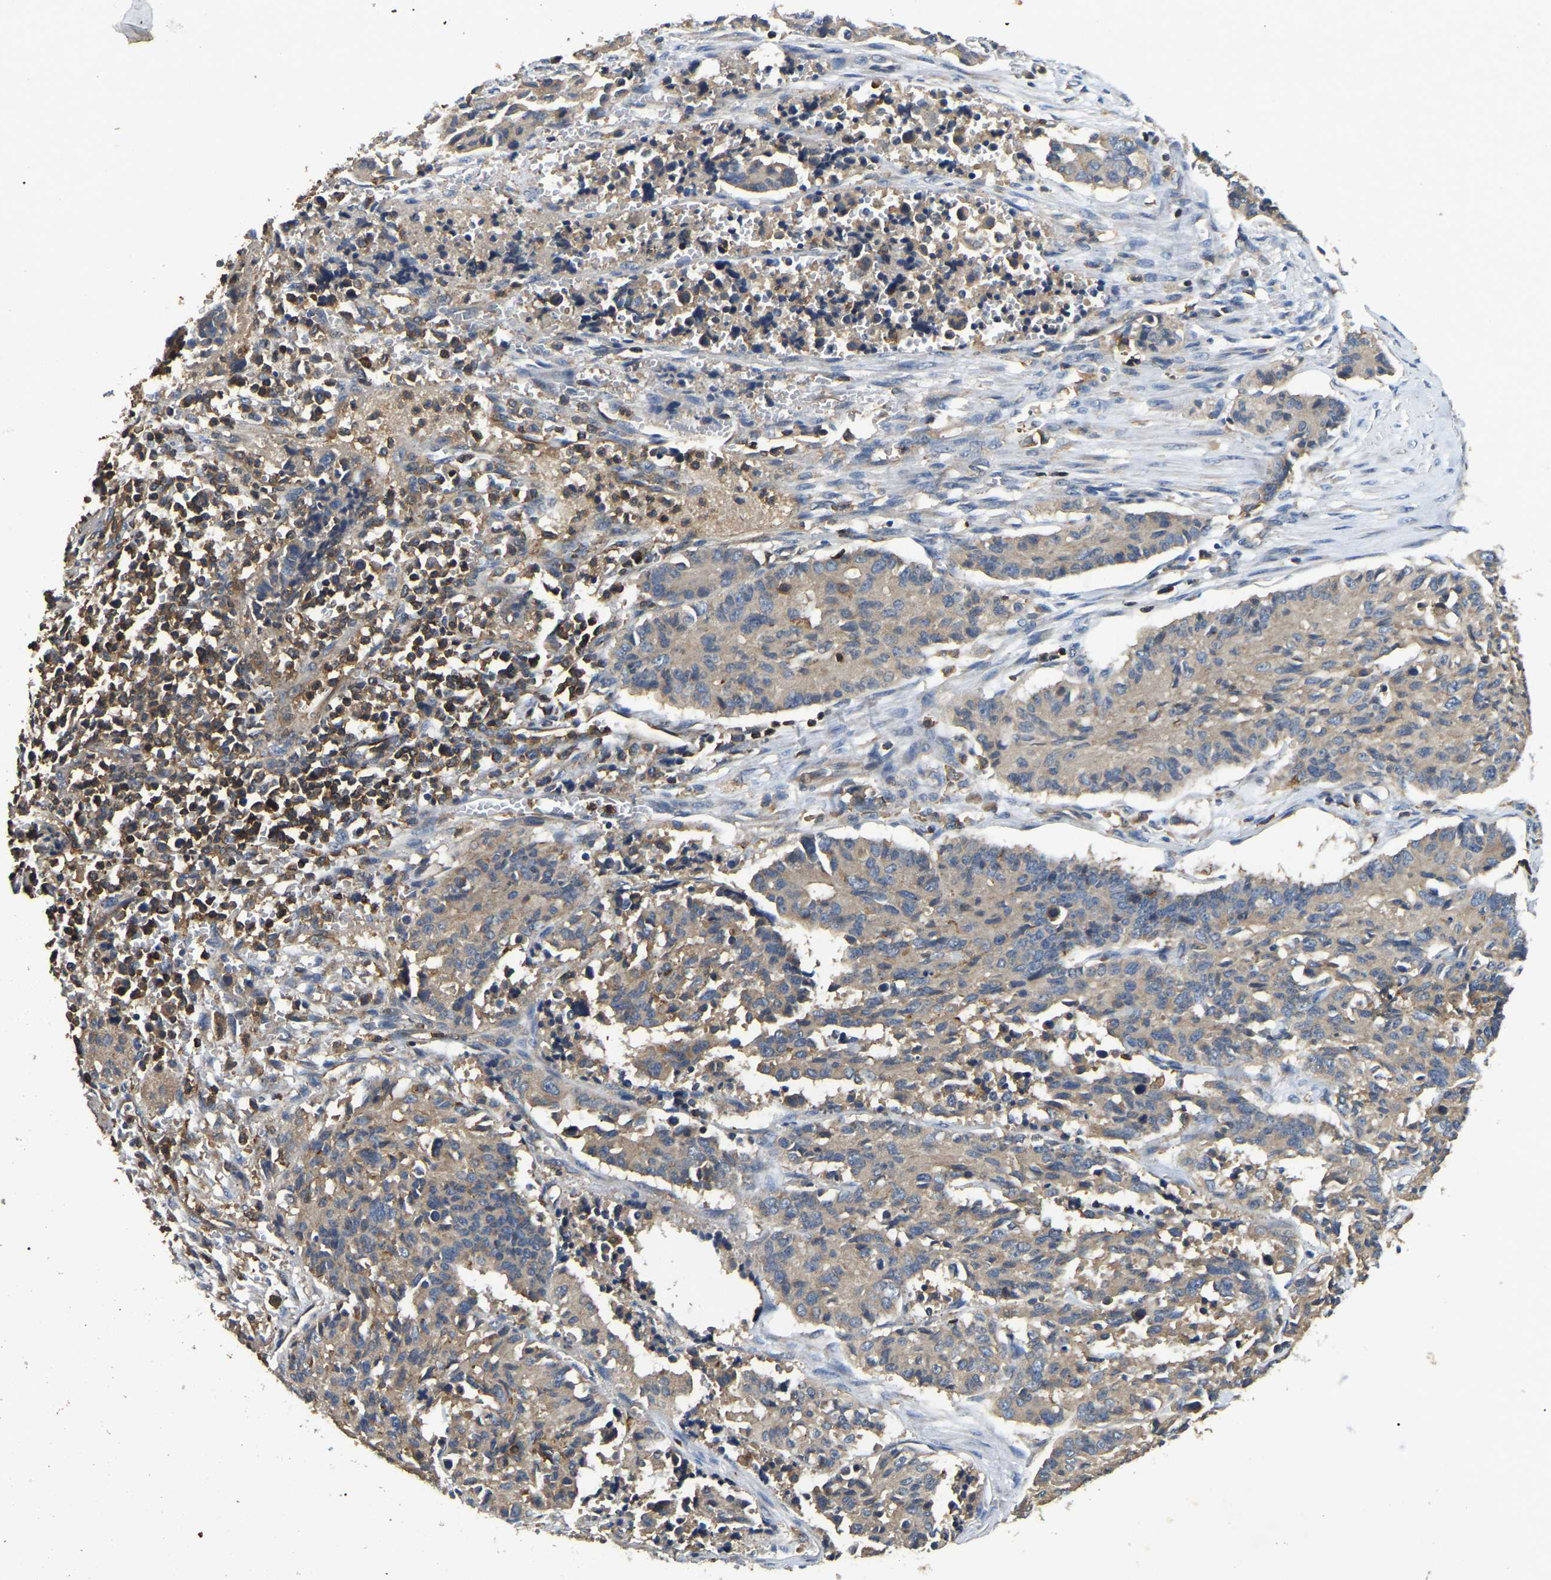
{"staining": {"intensity": "negative", "quantity": "none", "location": "none"}, "tissue": "cervical cancer", "cell_type": "Tumor cells", "image_type": "cancer", "snomed": [{"axis": "morphology", "description": "Squamous cell carcinoma, NOS"}, {"axis": "topography", "description": "Cervix"}], "caption": "Tumor cells are negative for brown protein staining in squamous cell carcinoma (cervical).", "gene": "SMPD2", "patient": {"sex": "female", "age": 35}}